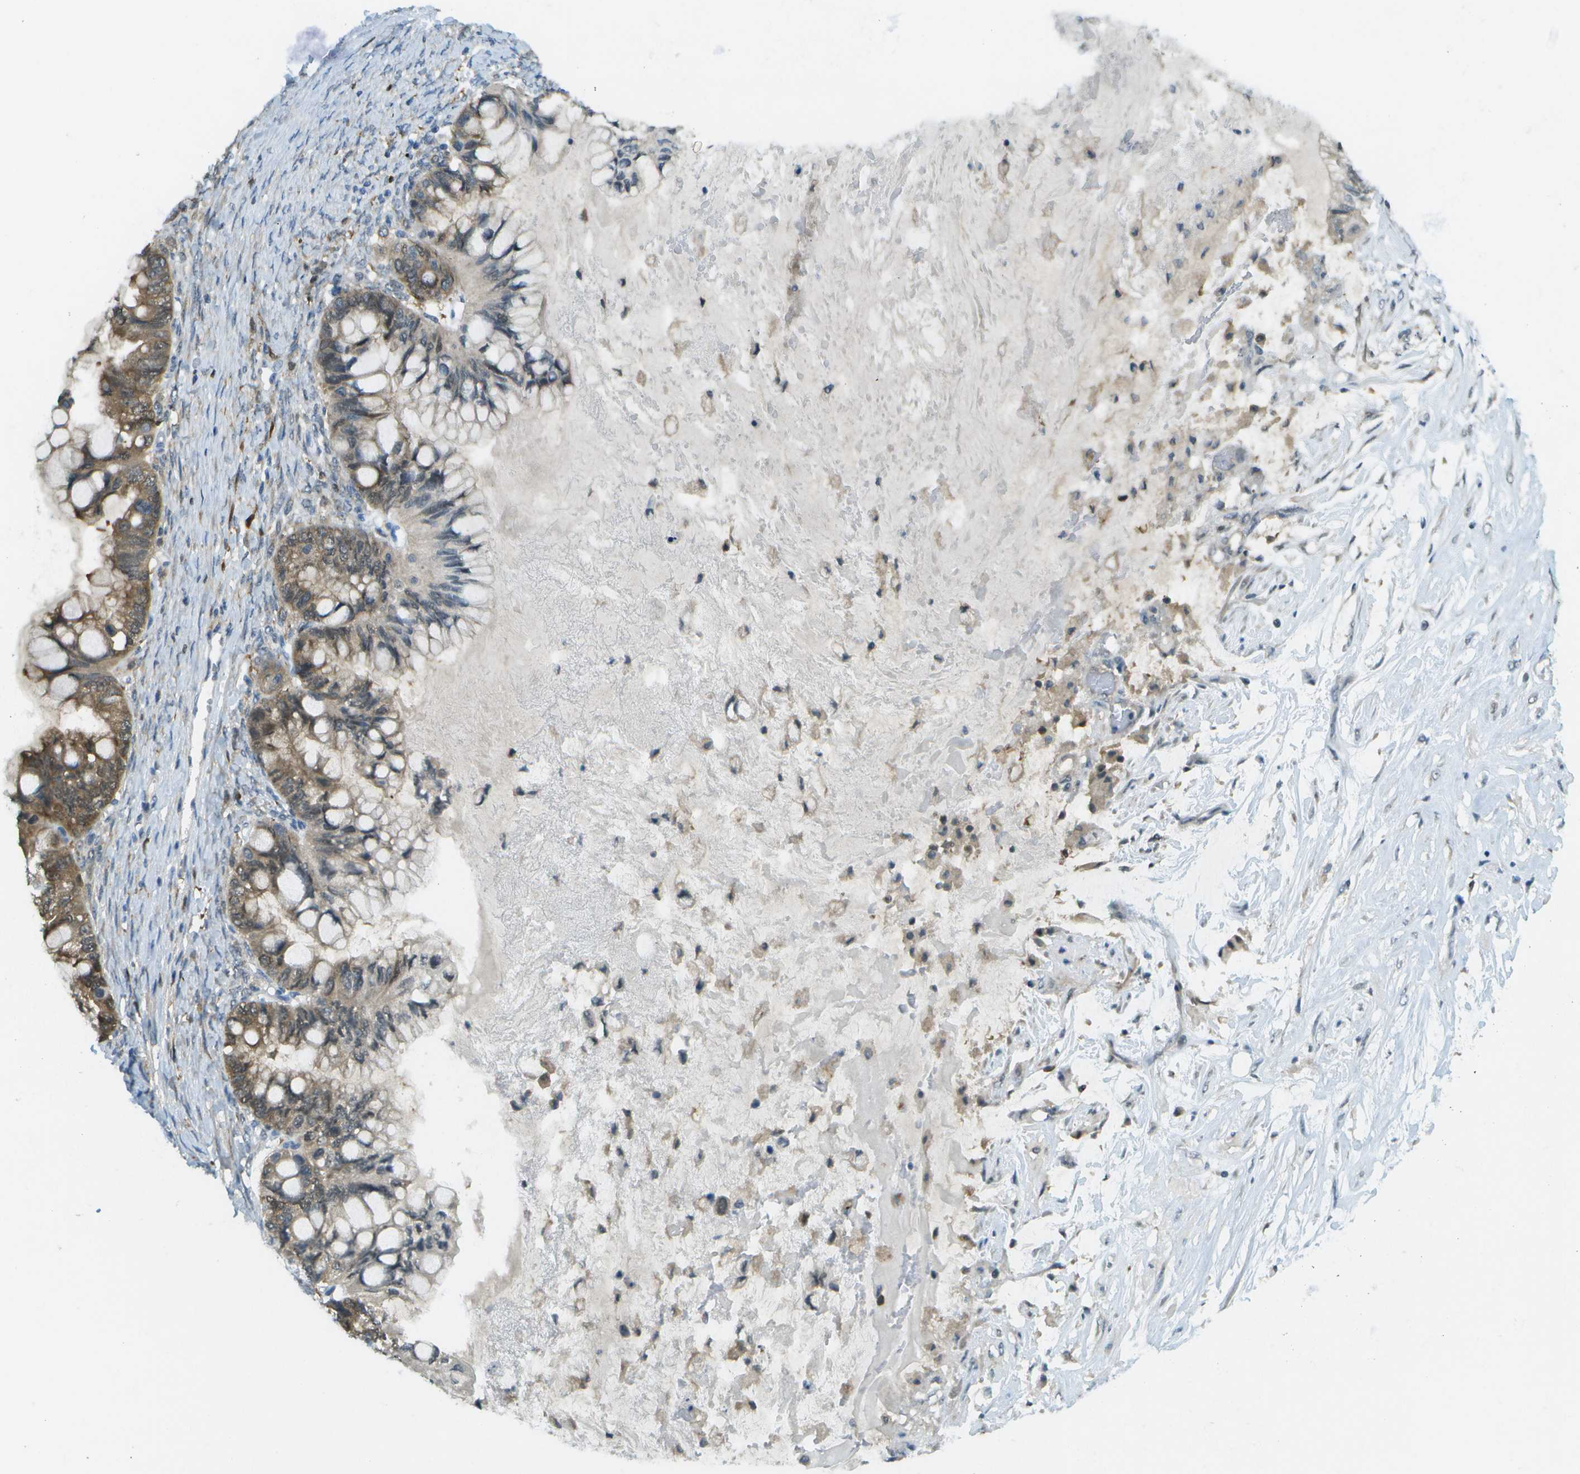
{"staining": {"intensity": "moderate", "quantity": "25%-75%", "location": "cytoplasmic/membranous"}, "tissue": "ovarian cancer", "cell_type": "Tumor cells", "image_type": "cancer", "snomed": [{"axis": "morphology", "description": "Cystadenocarcinoma, mucinous, NOS"}, {"axis": "topography", "description": "Ovary"}], "caption": "Tumor cells show medium levels of moderate cytoplasmic/membranous expression in approximately 25%-75% of cells in ovarian mucinous cystadenocarcinoma. (DAB (3,3'-diaminobenzidine) = brown stain, brightfield microscopy at high magnification).", "gene": "CDH23", "patient": {"sex": "female", "age": 80}}